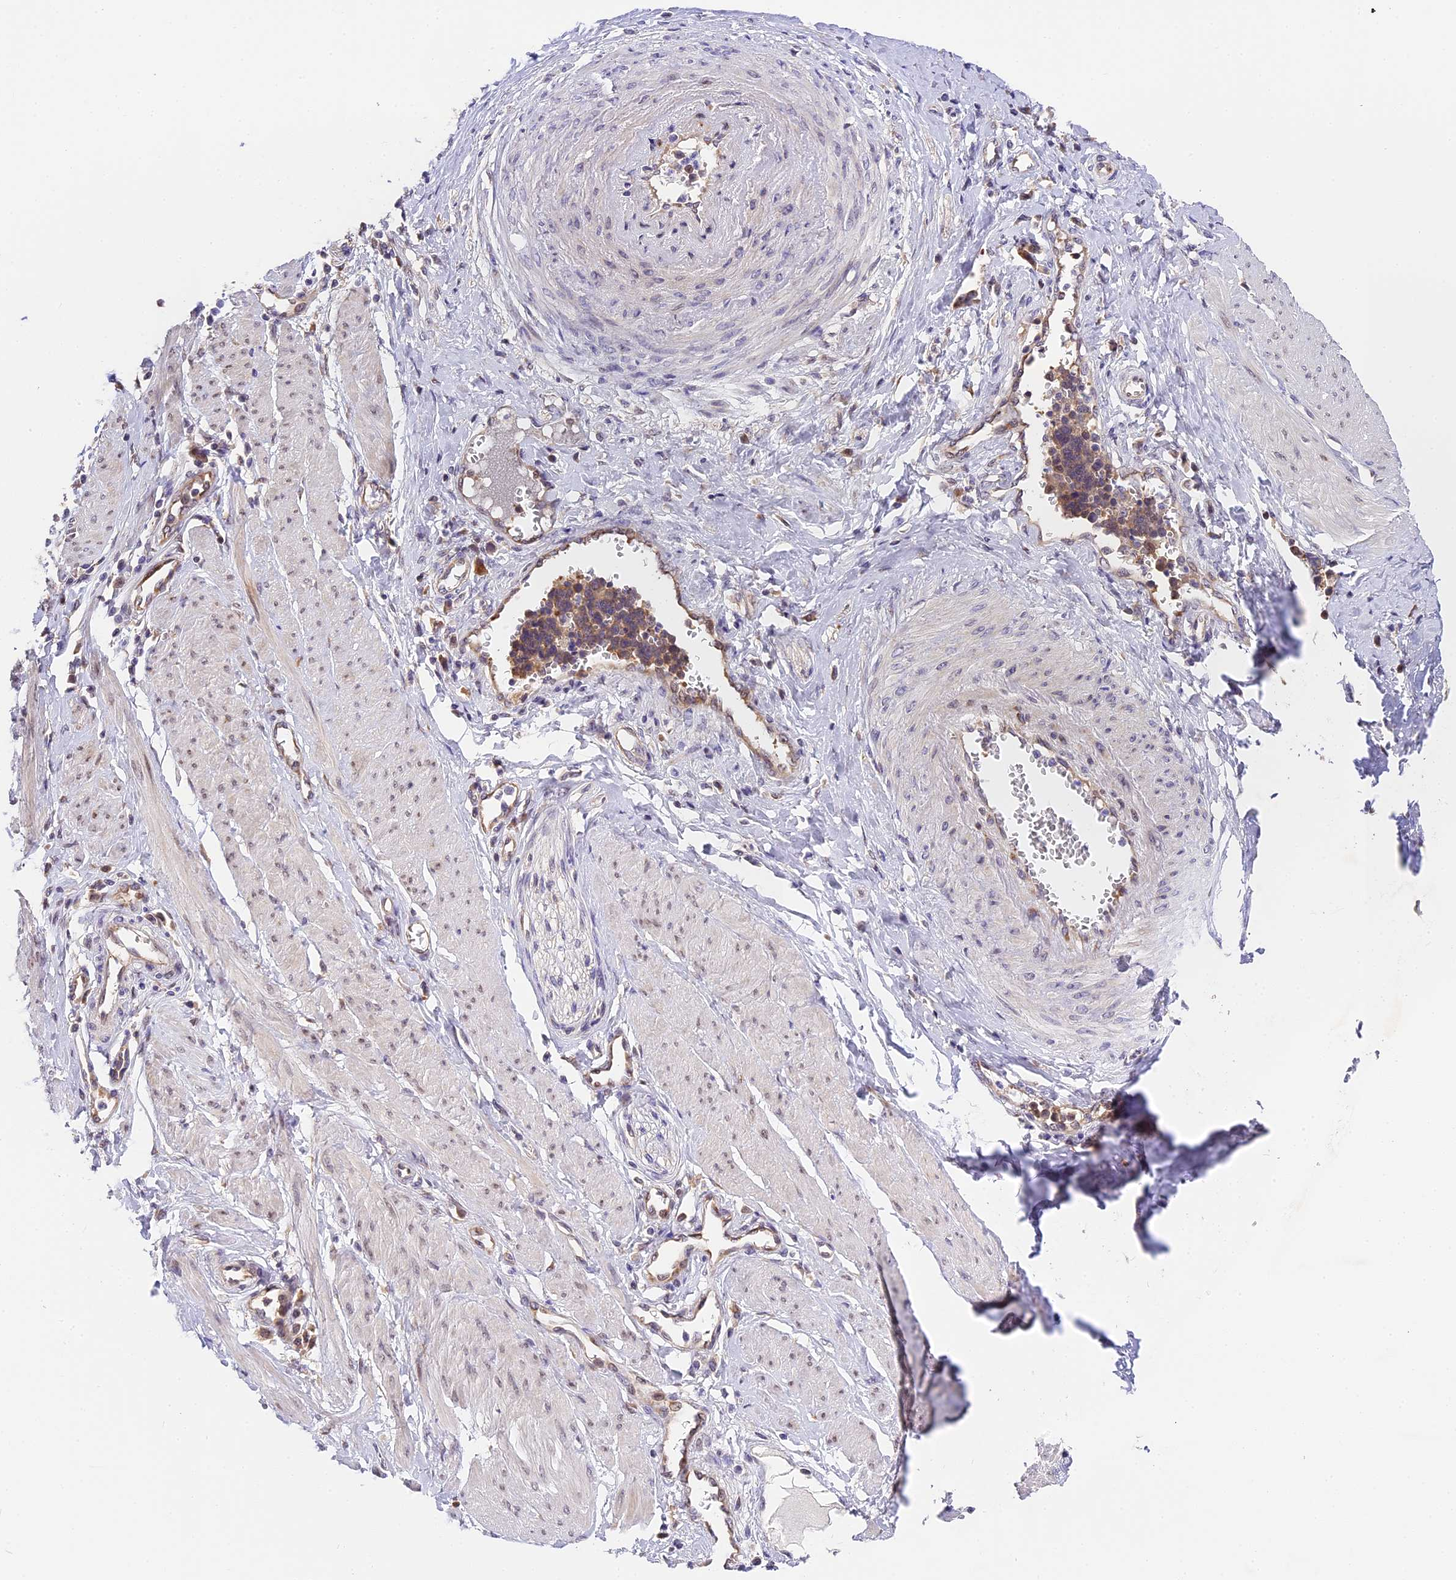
{"staining": {"intensity": "moderate", "quantity": "<25%", "location": "cytoplasmic/membranous"}, "tissue": "cervical cancer", "cell_type": "Tumor cells", "image_type": "cancer", "snomed": [{"axis": "morphology", "description": "Normal tissue, NOS"}, {"axis": "morphology", "description": "Squamous cell carcinoma, NOS"}, {"axis": "topography", "description": "Cervix"}], "caption": "Cervical cancer tissue shows moderate cytoplasmic/membranous expression in approximately <25% of tumor cells, visualized by immunohistochemistry.", "gene": "BSCL2", "patient": {"sex": "female", "age": 35}}